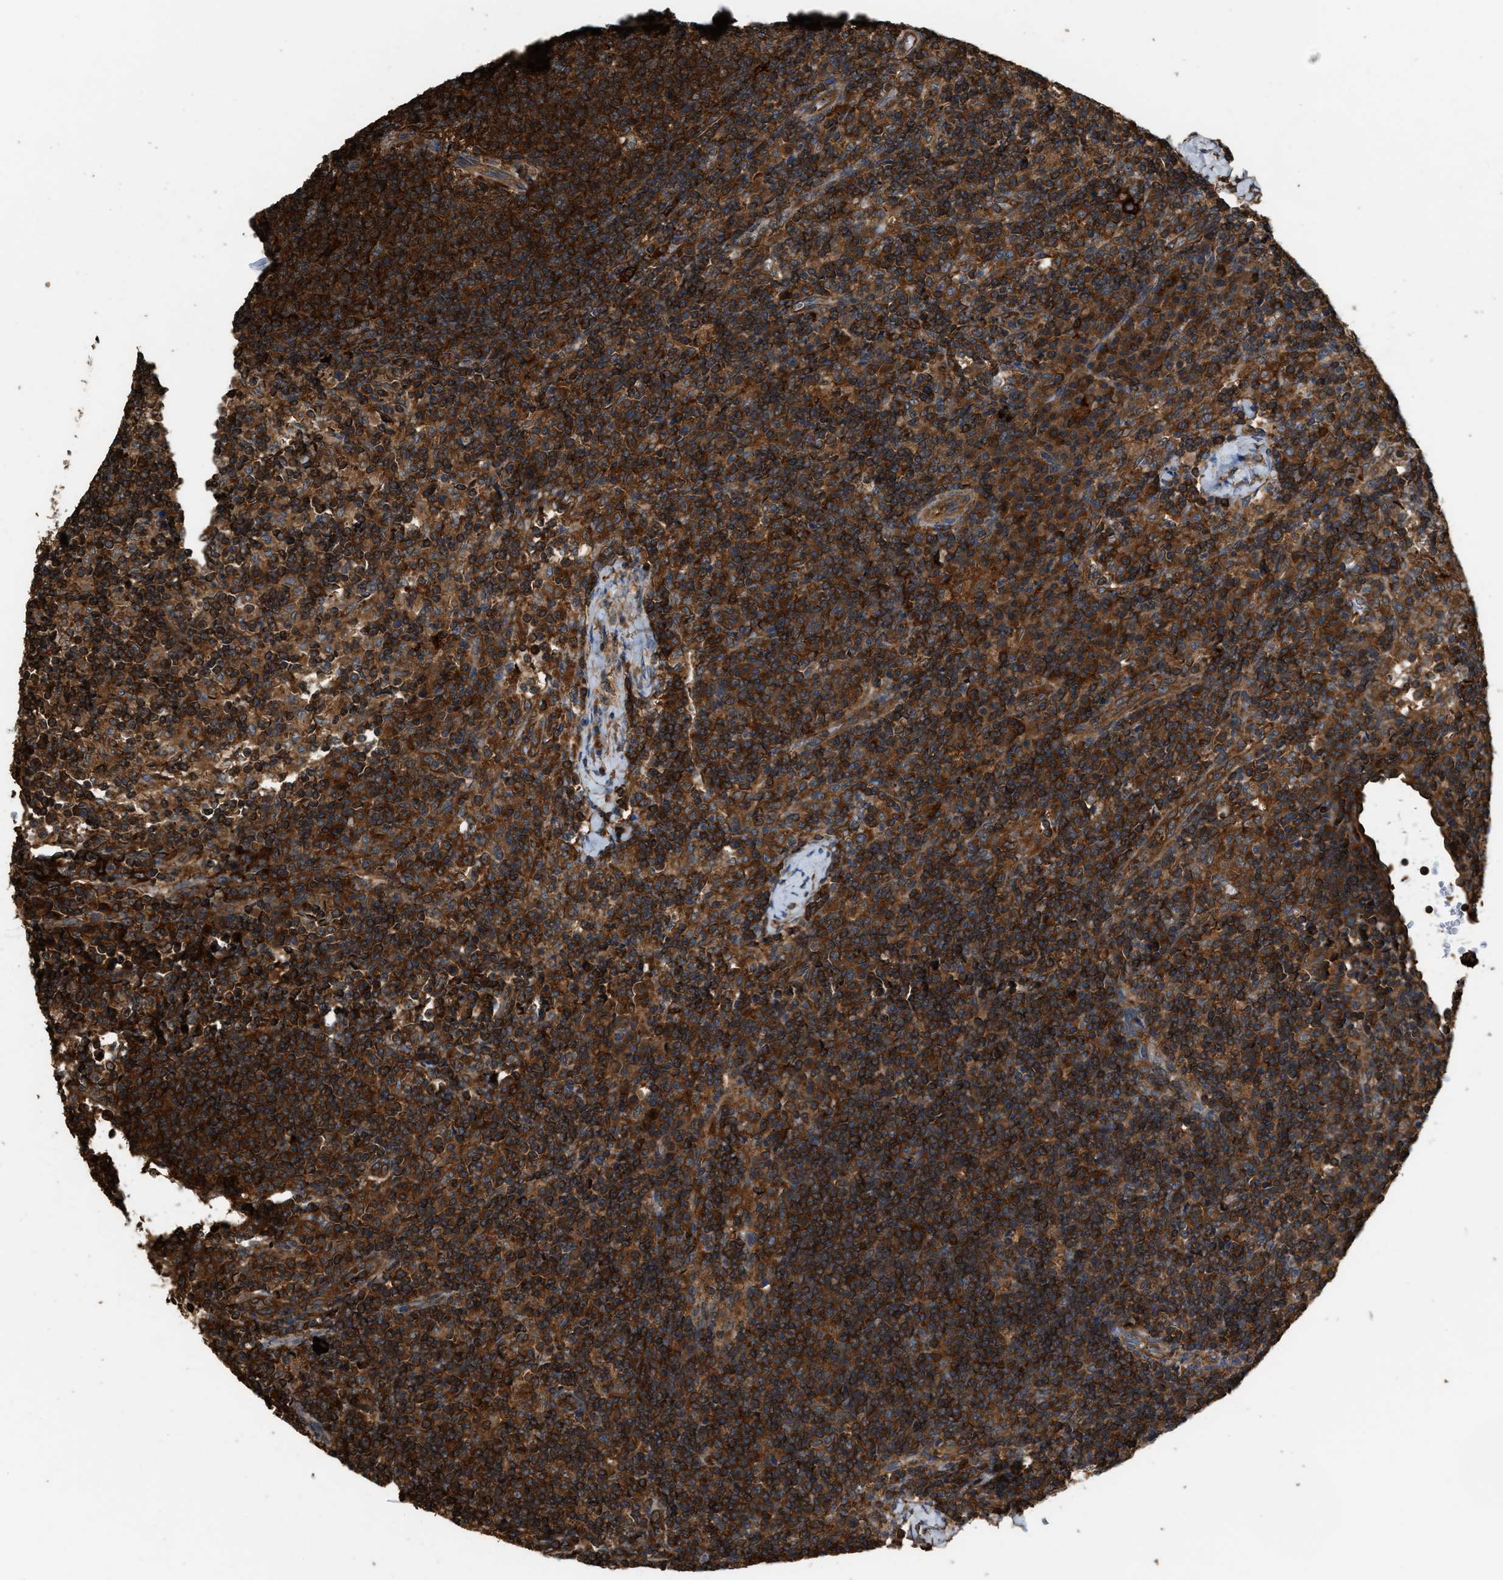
{"staining": {"intensity": "strong", "quantity": ">75%", "location": "cytoplasmic/membranous"}, "tissue": "lymph node", "cell_type": "Germinal center cells", "image_type": "normal", "snomed": [{"axis": "morphology", "description": "Normal tissue, NOS"}, {"axis": "morphology", "description": "Inflammation, NOS"}, {"axis": "topography", "description": "Lymph node"}], "caption": "IHC of benign human lymph node shows high levels of strong cytoplasmic/membranous staining in approximately >75% of germinal center cells.", "gene": "ATIC", "patient": {"sex": "male", "age": 55}}